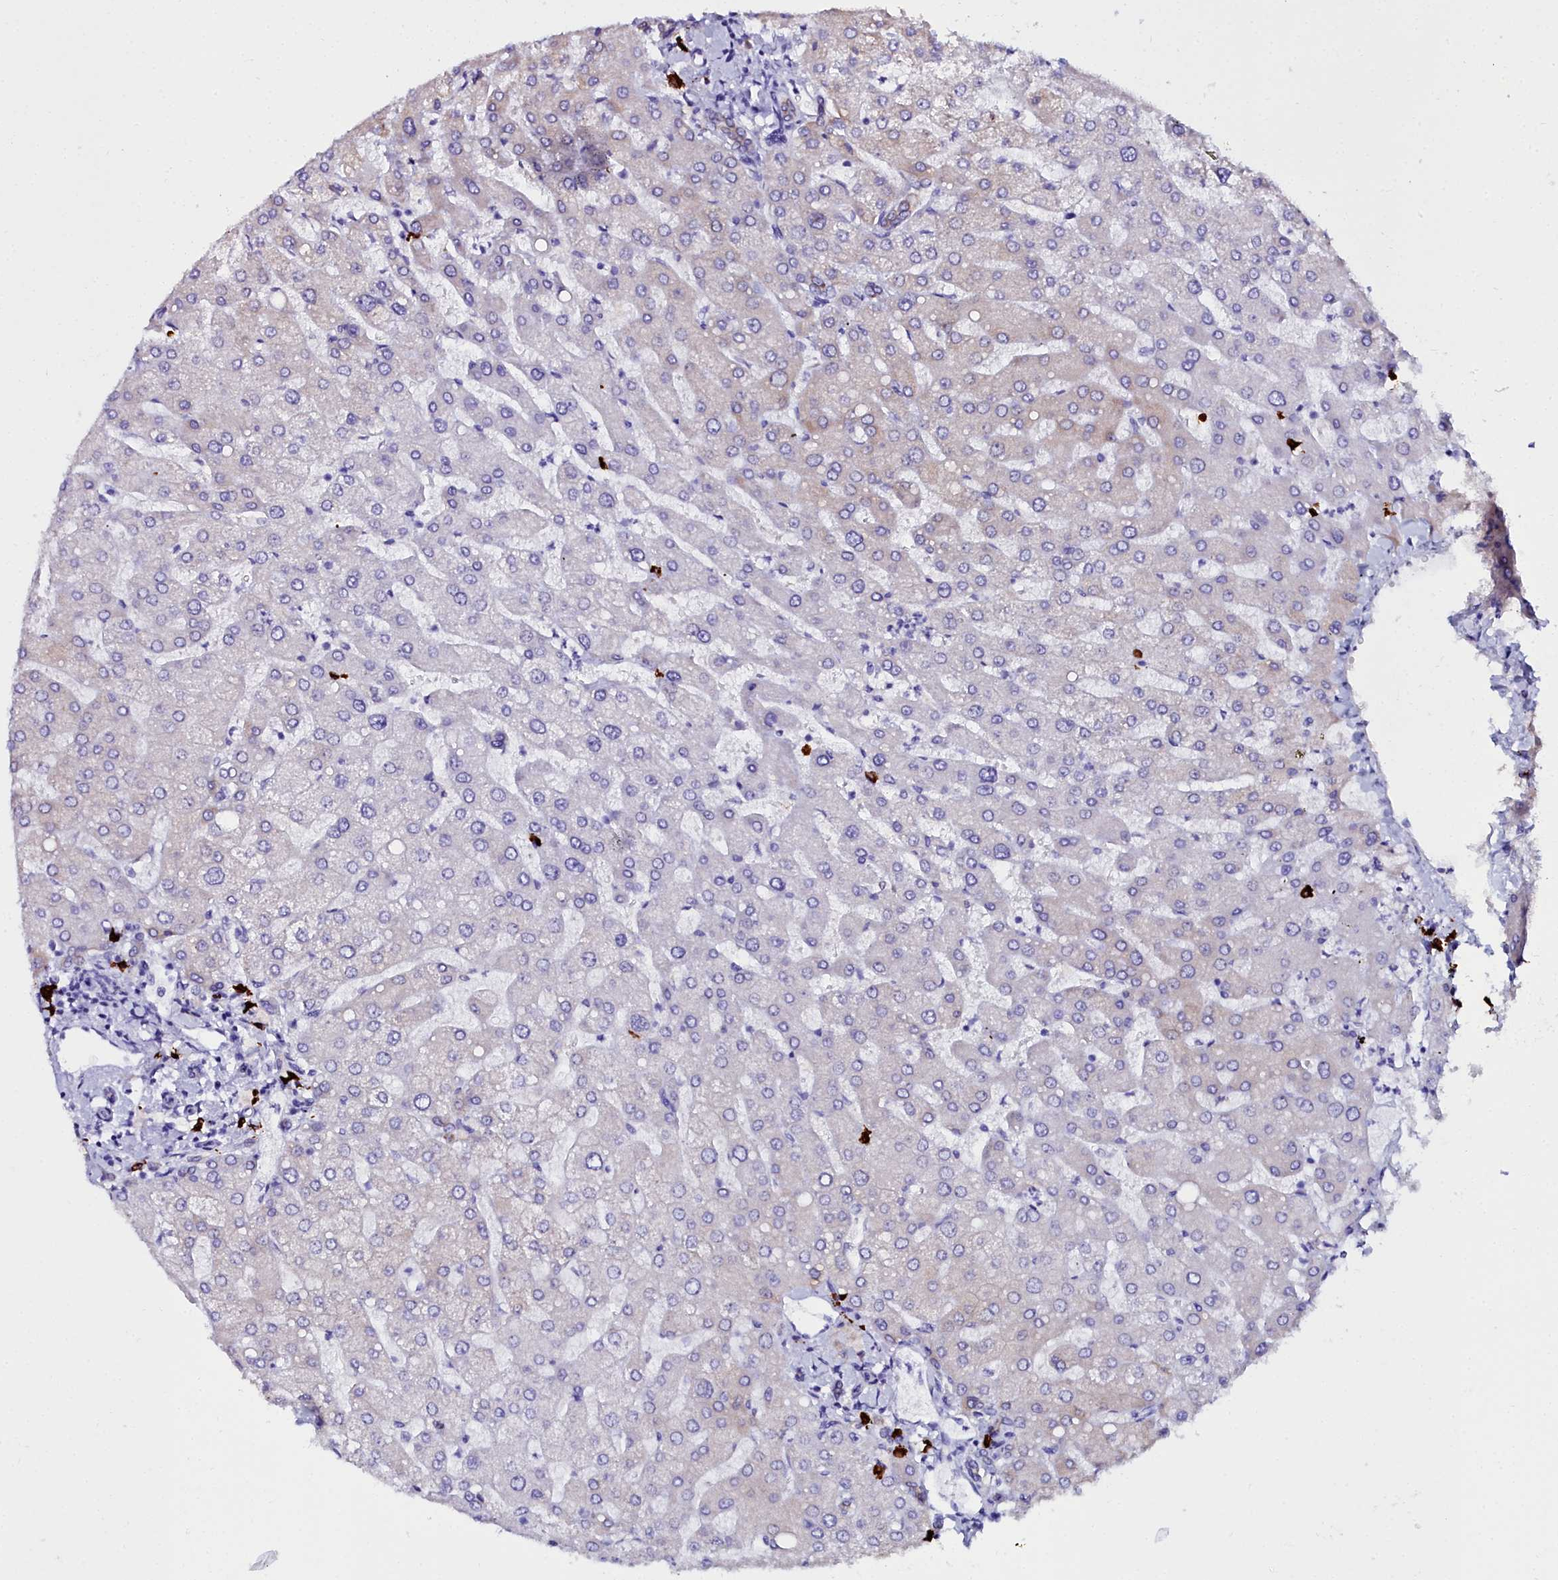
{"staining": {"intensity": "negative", "quantity": "none", "location": "none"}, "tissue": "liver", "cell_type": "Cholangiocytes", "image_type": "normal", "snomed": [{"axis": "morphology", "description": "Normal tissue, NOS"}, {"axis": "topography", "description": "Liver"}], "caption": "Micrograph shows no protein expression in cholangiocytes of normal liver.", "gene": "TXNDC5", "patient": {"sex": "male", "age": 55}}